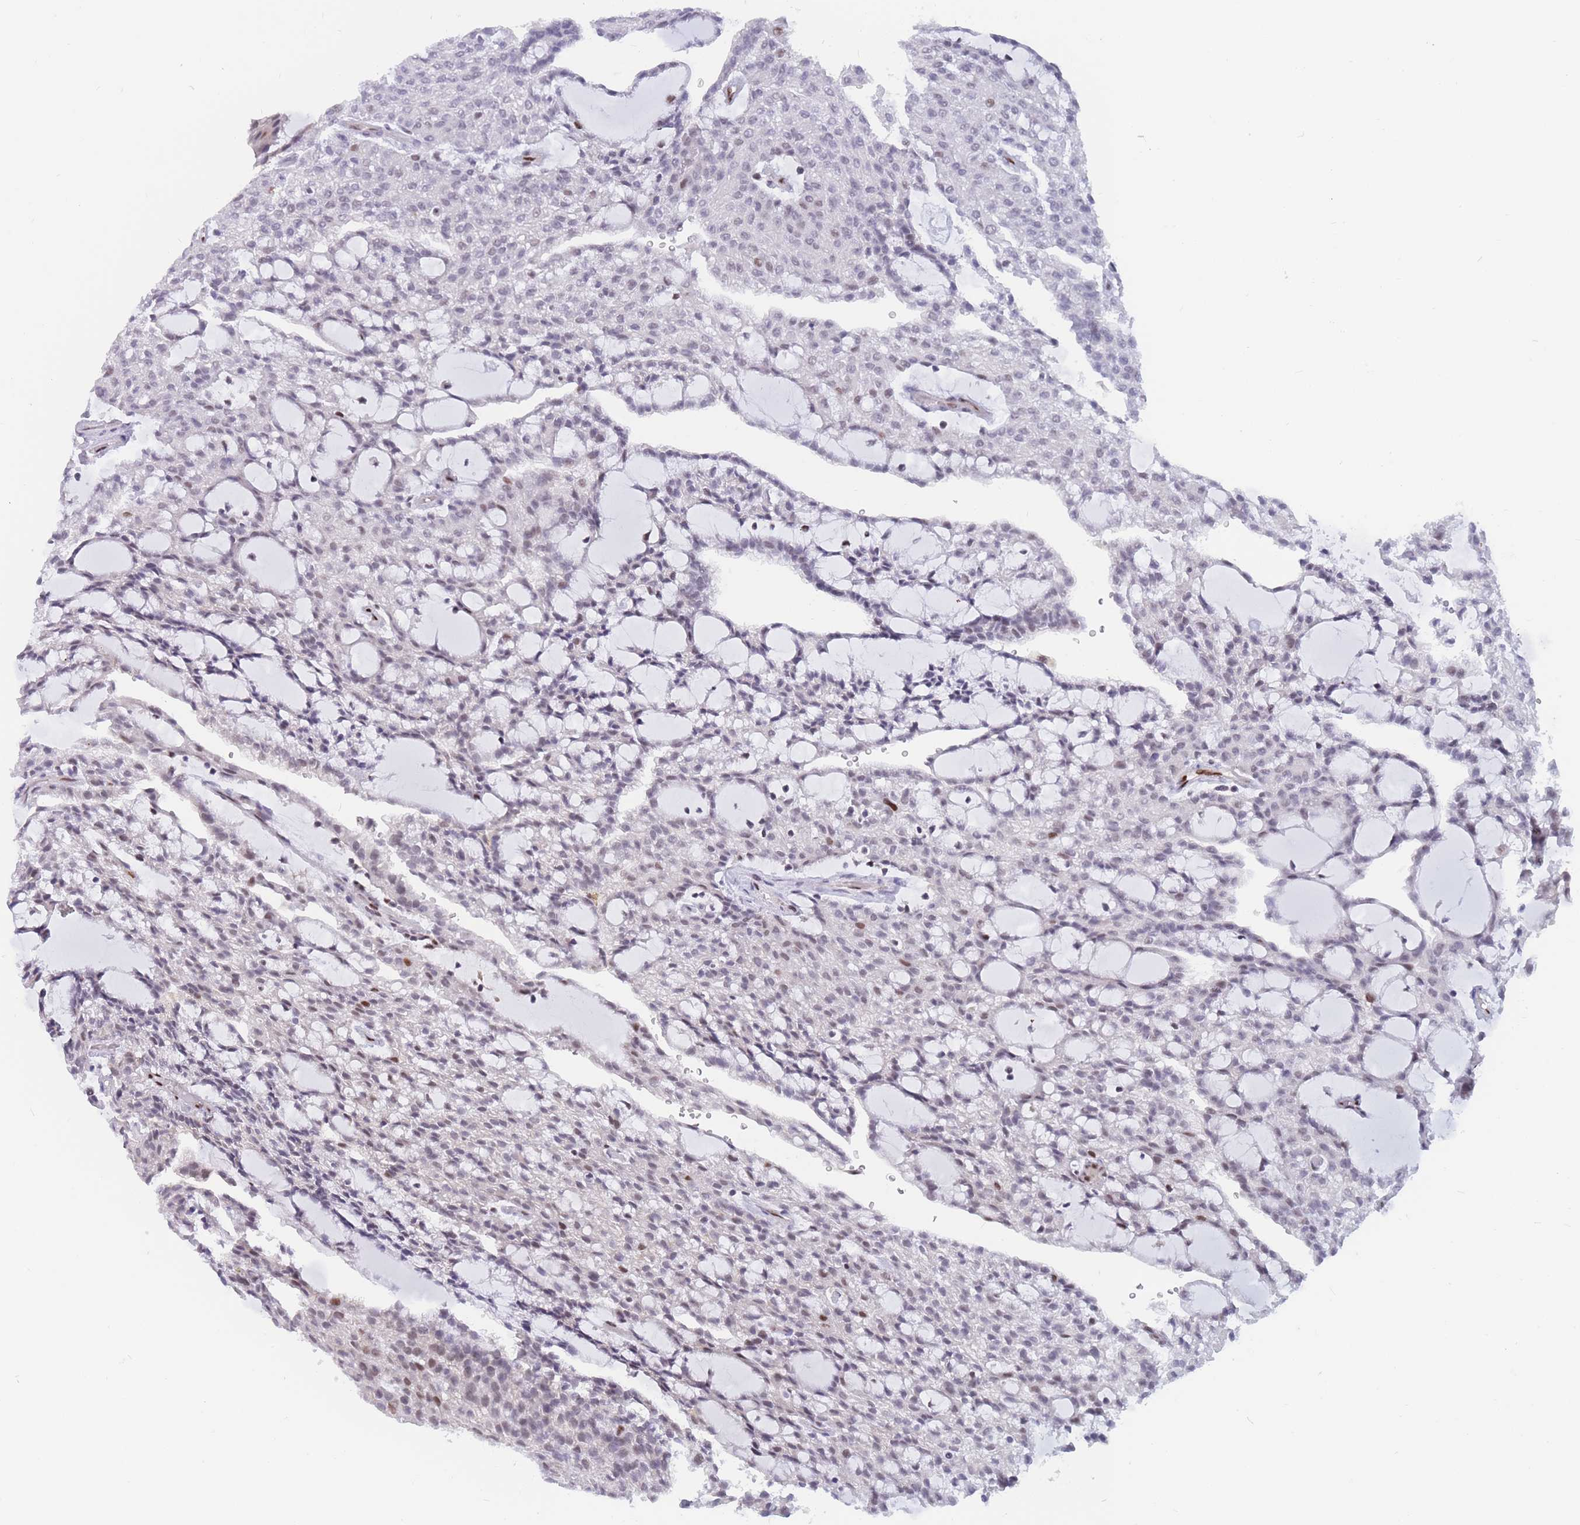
{"staining": {"intensity": "negative", "quantity": "none", "location": "none"}, "tissue": "renal cancer", "cell_type": "Tumor cells", "image_type": "cancer", "snomed": [{"axis": "morphology", "description": "Adenocarcinoma, NOS"}, {"axis": "topography", "description": "Kidney"}], "caption": "Immunohistochemical staining of human adenocarcinoma (renal) demonstrates no significant expression in tumor cells. (DAB immunohistochemistry with hematoxylin counter stain).", "gene": "NASP", "patient": {"sex": "male", "age": 63}}